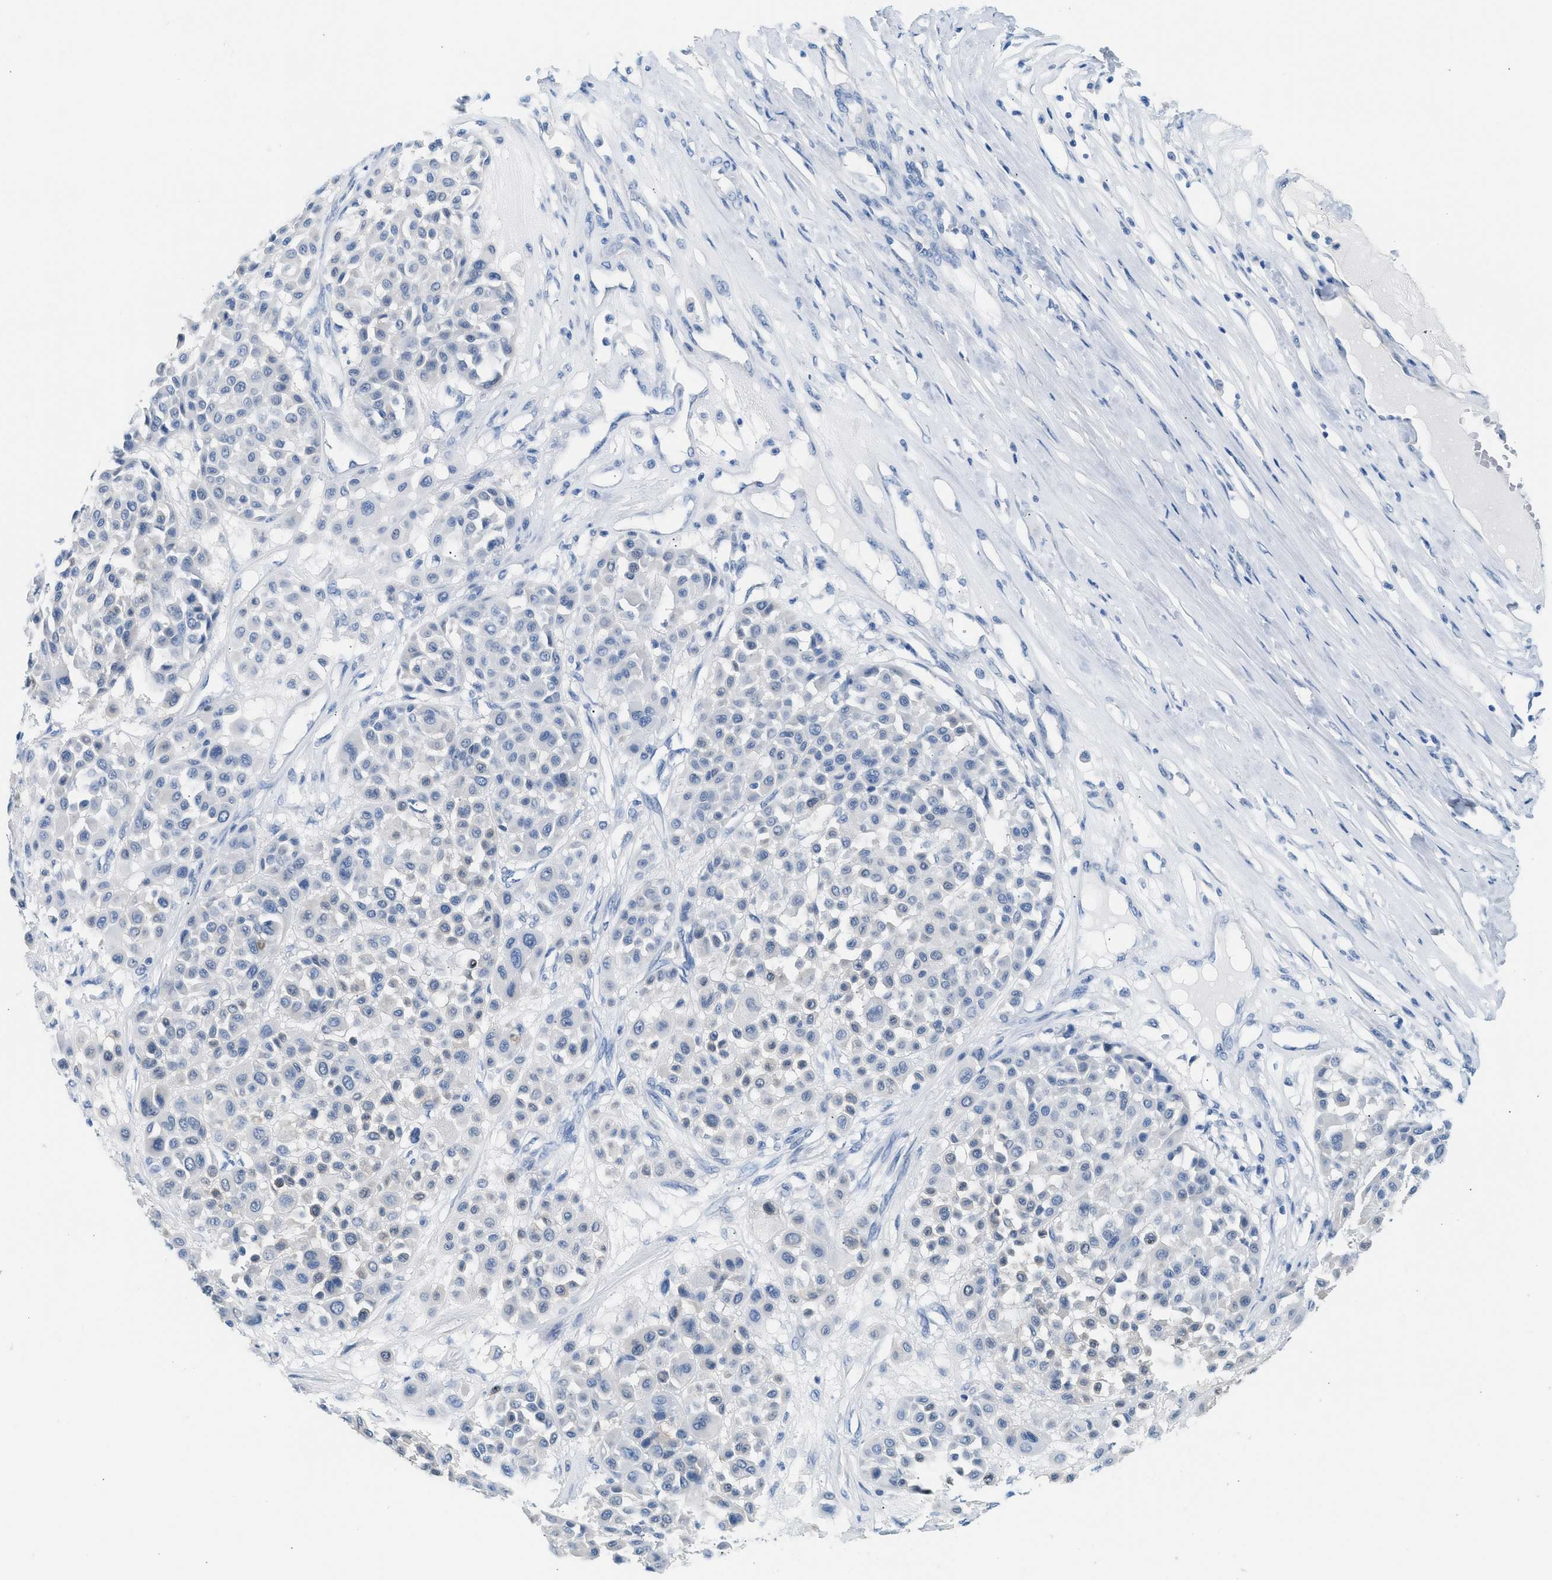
{"staining": {"intensity": "negative", "quantity": "none", "location": "none"}, "tissue": "melanoma", "cell_type": "Tumor cells", "image_type": "cancer", "snomed": [{"axis": "morphology", "description": "Malignant melanoma, Metastatic site"}, {"axis": "topography", "description": "Soft tissue"}], "caption": "Immunohistochemical staining of human malignant melanoma (metastatic site) demonstrates no significant expression in tumor cells.", "gene": "SPAM1", "patient": {"sex": "male", "age": 41}}